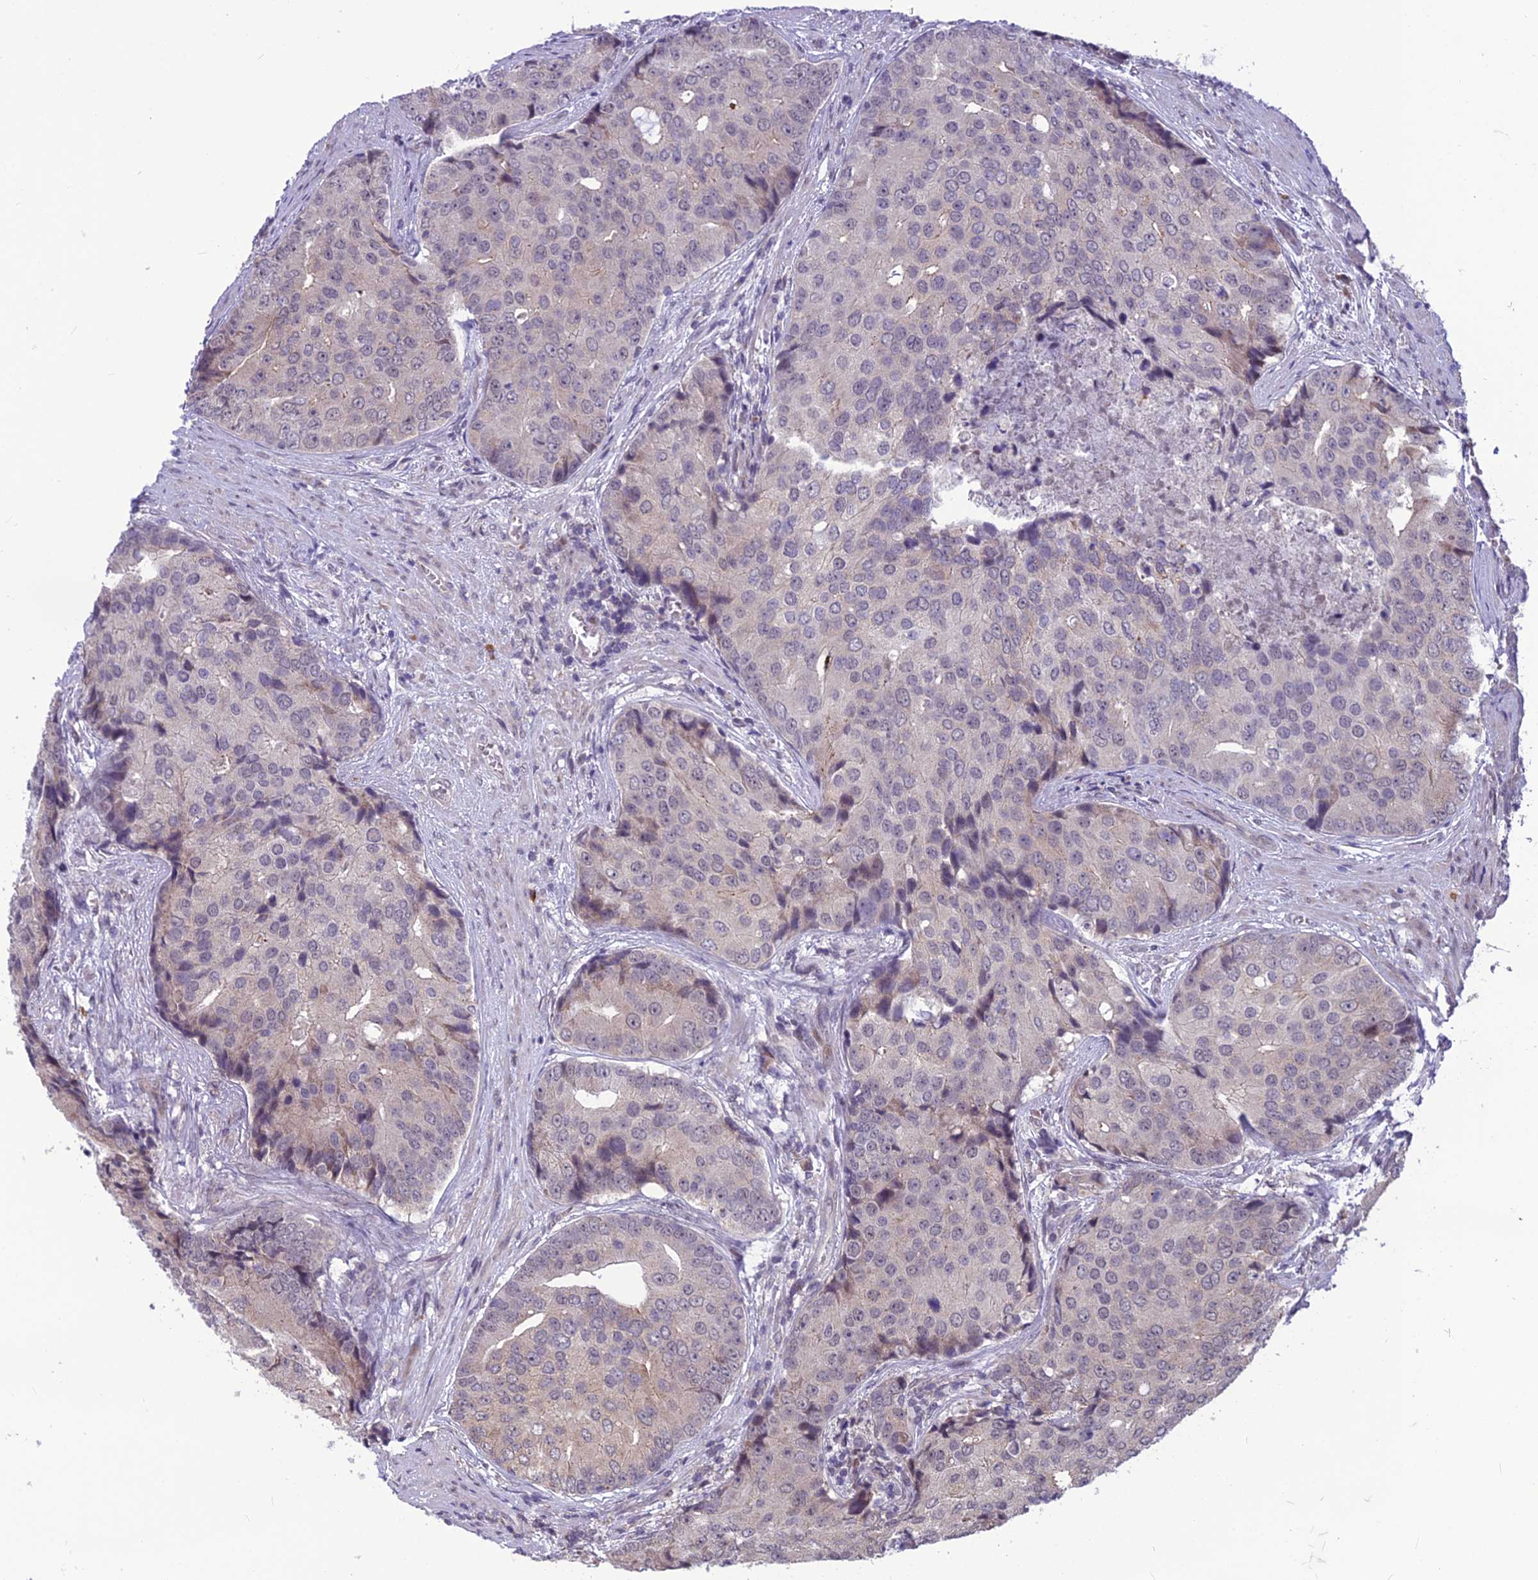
{"staining": {"intensity": "negative", "quantity": "none", "location": "none"}, "tissue": "prostate cancer", "cell_type": "Tumor cells", "image_type": "cancer", "snomed": [{"axis": "morphology", "description": "Adenocarcinoma, High grade"}, {"axis": "topography", "description": "Prostate"}], "caption": "IHC image of human prostate cancer (high-grade adenocarcinoma) stained for a protein (brown), which displays no expression in tumor cells.", "gene": "FBRS", "patient": {"sex": "male", "age": 62}}